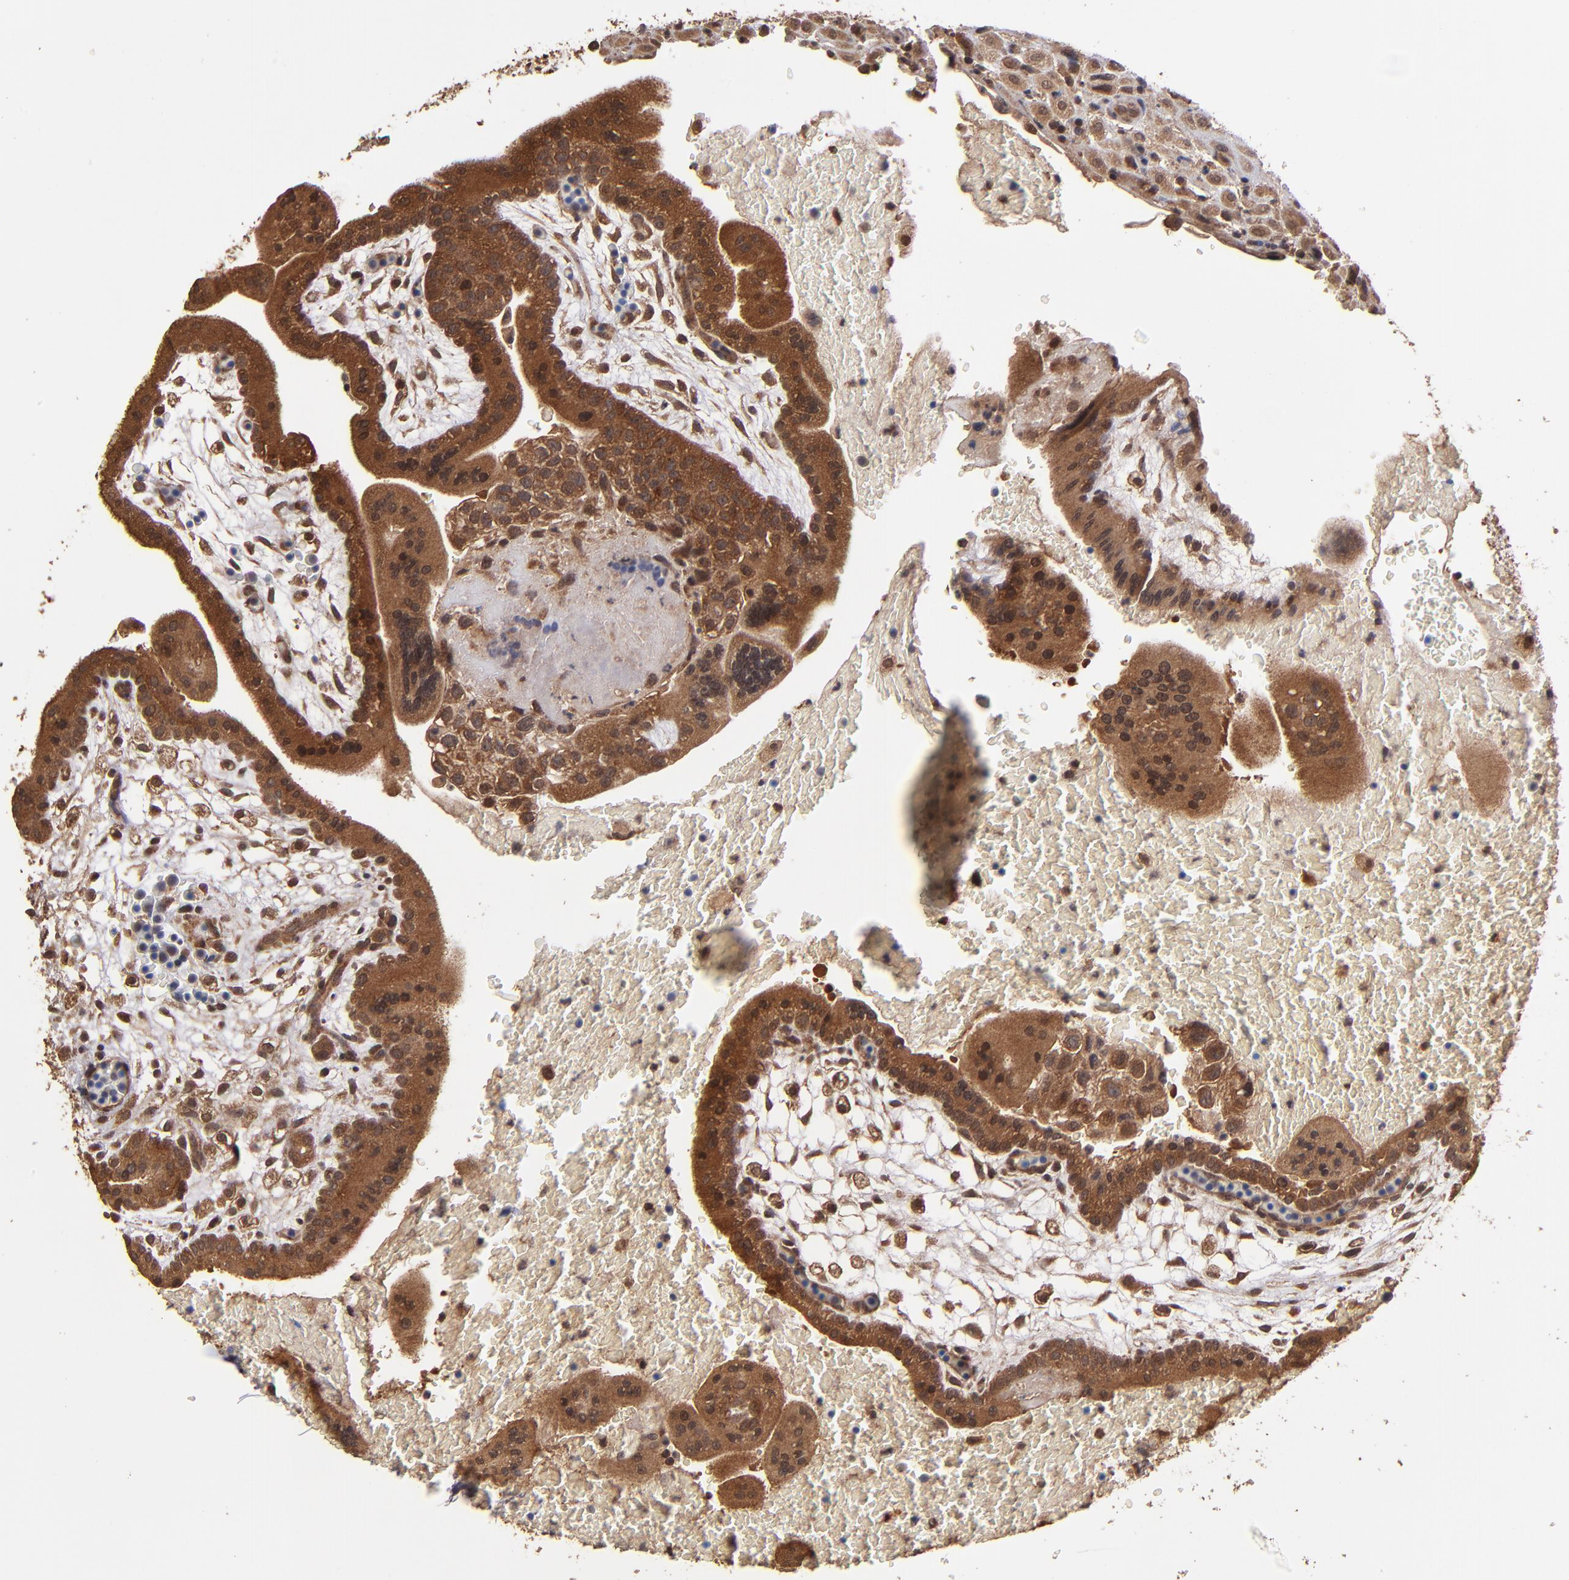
{"staining": {"intensity": "moderate", "quantity": ">75%", "location": "cytoplasmic/membranous"}, "tissue": "placenta", "cell_type": "Decidual cells", "image_type": "normal", "snomed": [{"axis": "morphology", "description": "Normal tissue, NOS"}, {"axis": "topography", "description": "Placenta"}], "caption": "IHC micrograph of normal human placenta stained for a protein (brown), which shows medium levels of moderate cytoplasmic/membranous expression in about >75% of decidual cells.", "gene": "NFE2L2", "patient": {"sex": "female", "age": 35}}